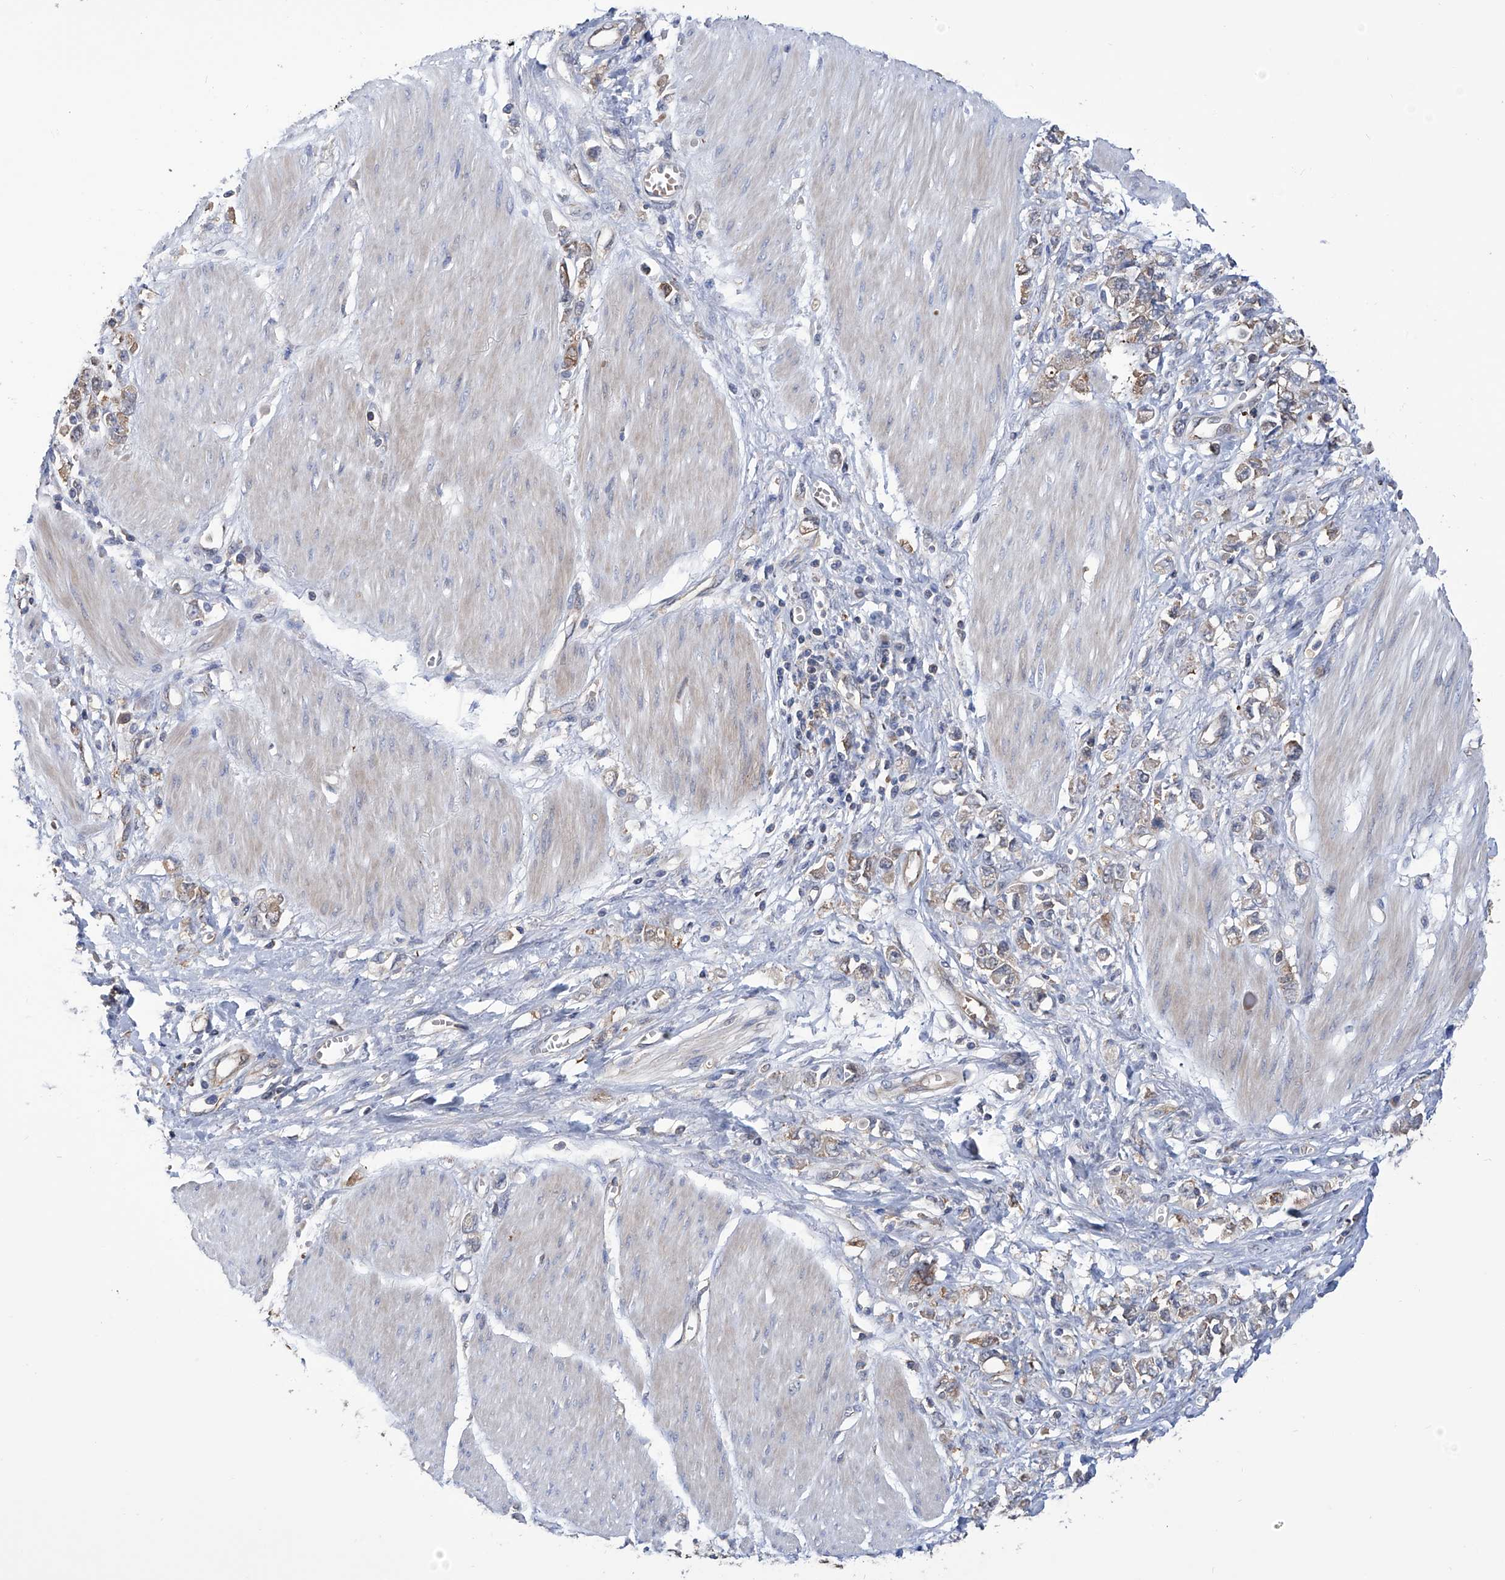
{"staining": {"intensity": "weak", "quantity": ">75%", "location": "cytoplasmic/membranous"}, "tissue": "stomach cancer", "cell_type": "Tumor cells", "image_type": "cancer", "snomed": [{"axis": "morphology", "description": "Adenocarcinoma, NOS"}, {"axis": "topography", "description": "Stomach"}], "caption": "Tumor cells show low levels of weak cytoplasmic/membranous staining in approximately >75% of cells in human stomach cancer (adenocarcinoma).", "gene": "NUDT17", "patient": {"sex": "female", "age": 76}}